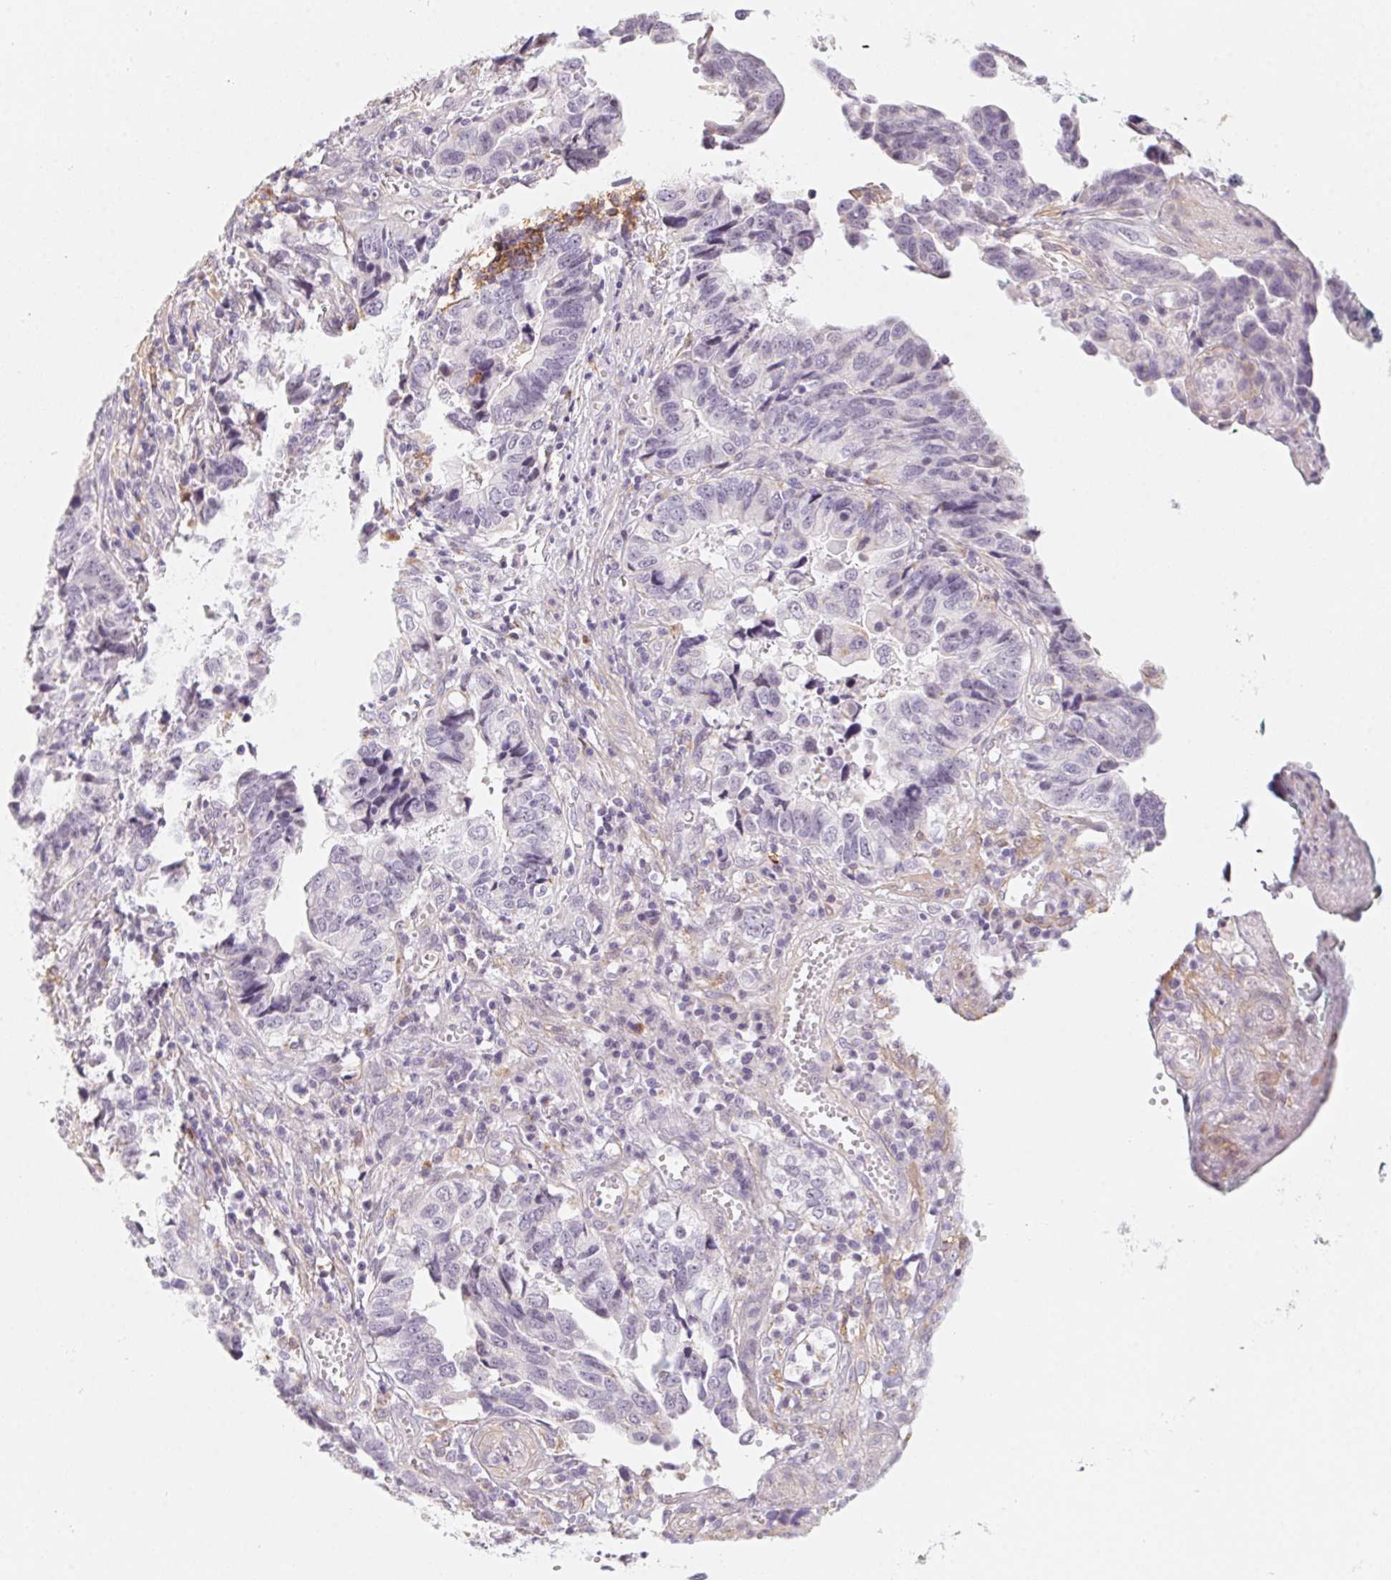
{"staining": {"intensity": "negative", "quantity": "none", "location": "none"}, "tissue": "stomach cancer", "cell_type": "Tumor cells", "image_type": "cancer", "snomed": [{"axis": "morphology", "description": "Adenocarcinoma, NOS"}, {"axis": "topography", "description": "Stomach, upper"}], "caption": "Tumor cells are negative for protein expression in human stomach adenocarcinoma.", "gene": "PRPH", "patient": {"sex": "female", "age": 67}}